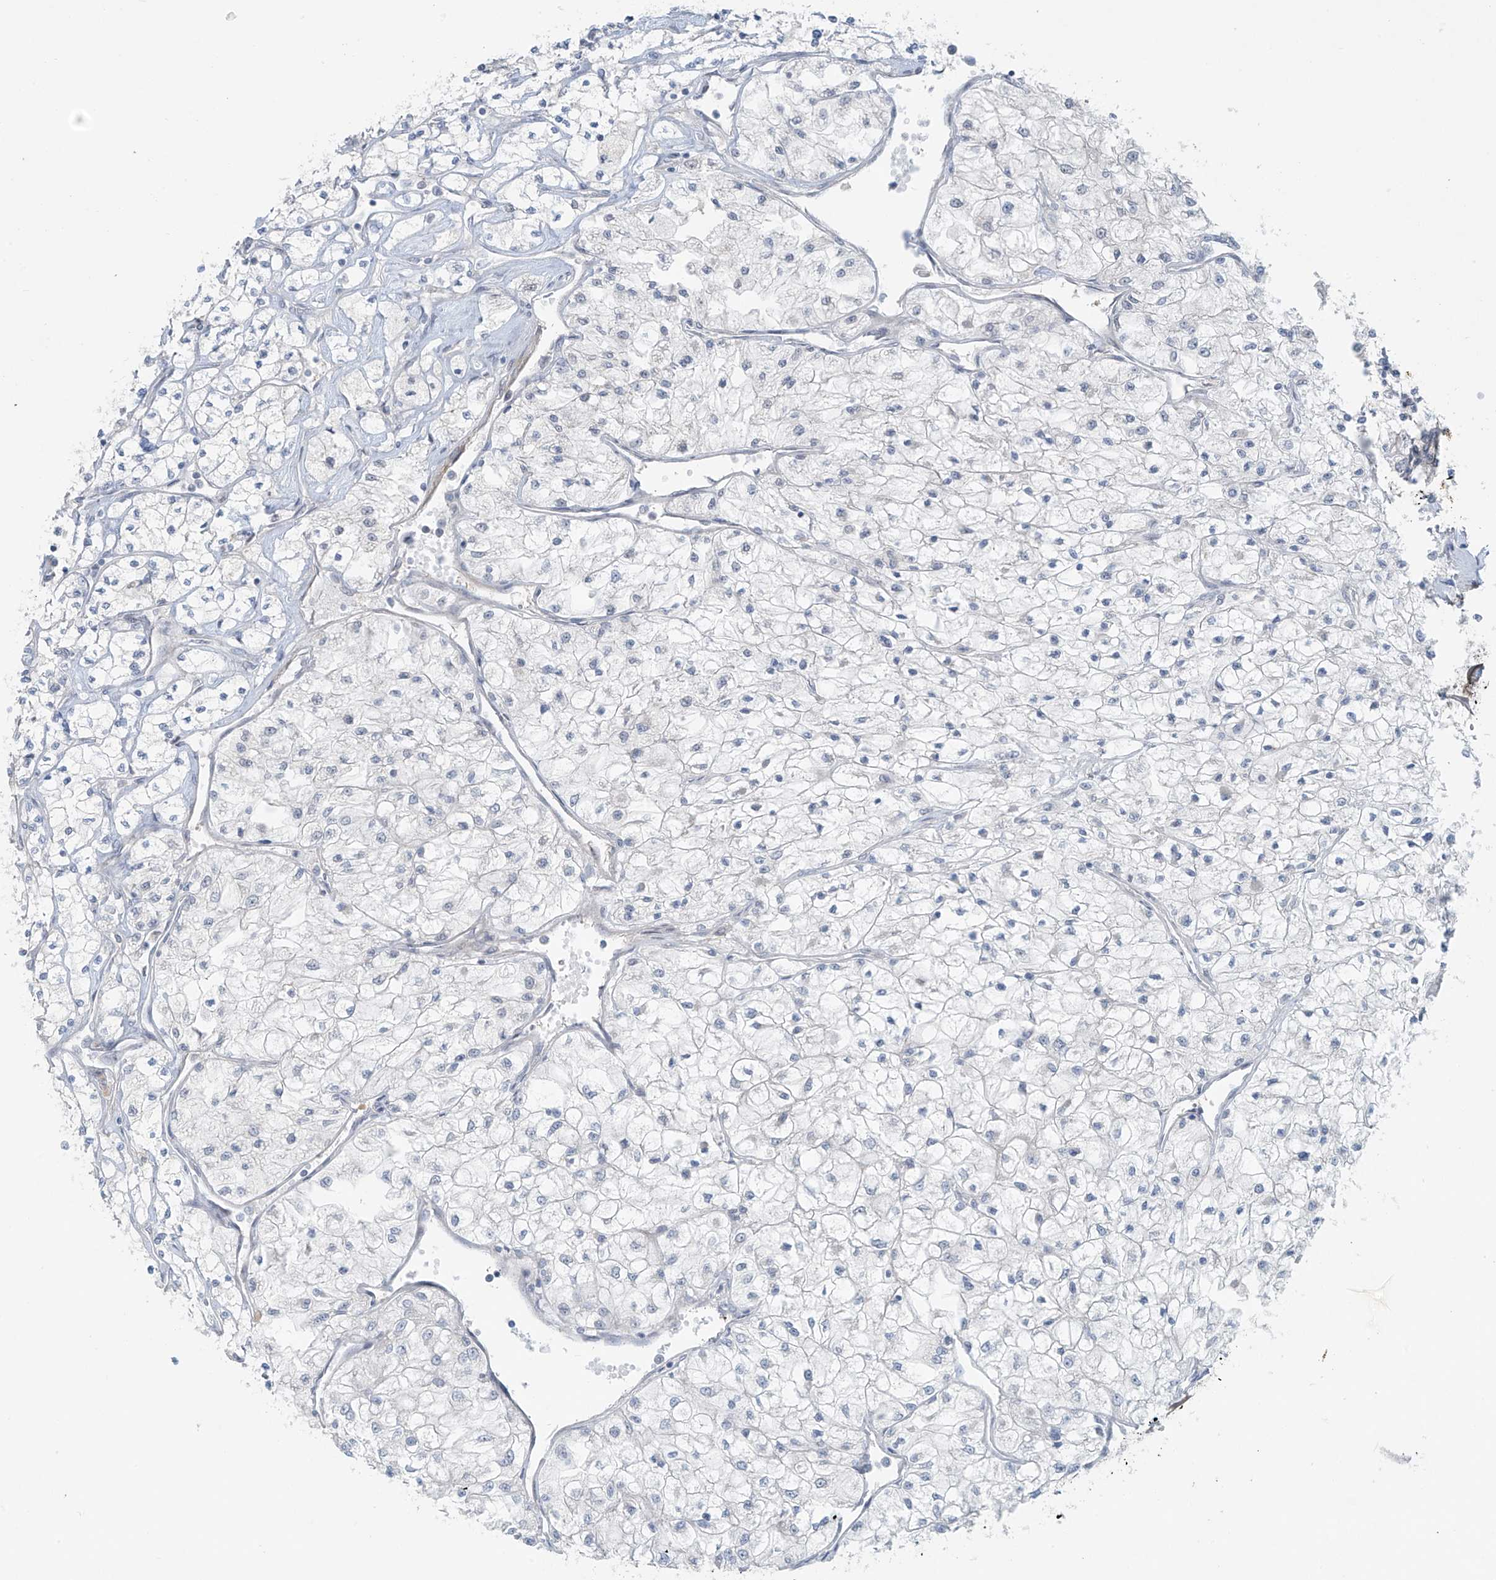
{"staining": {"intensity": "negative", "quantity": "none", "location": "none"}, "tissue": "renal cancer", "cell_type": "Tumor cells", "image_type": "cancer", "snomed": [{"axis": "morphology", "description": "Adenocarcinoma, NOS"}, {"axis": "topography", "description": "Kidney"}], "caption": "Immunohistochemistry photomicrograph of neoplastic tissue: adenocarcinoma (renal) stained with DAB (3,3'-diaminobenzidine) reveals no significant protein positivity in tumor cells.", "gene": "RASGEF1A", "patient": {"sex": "male", "age": 80}}